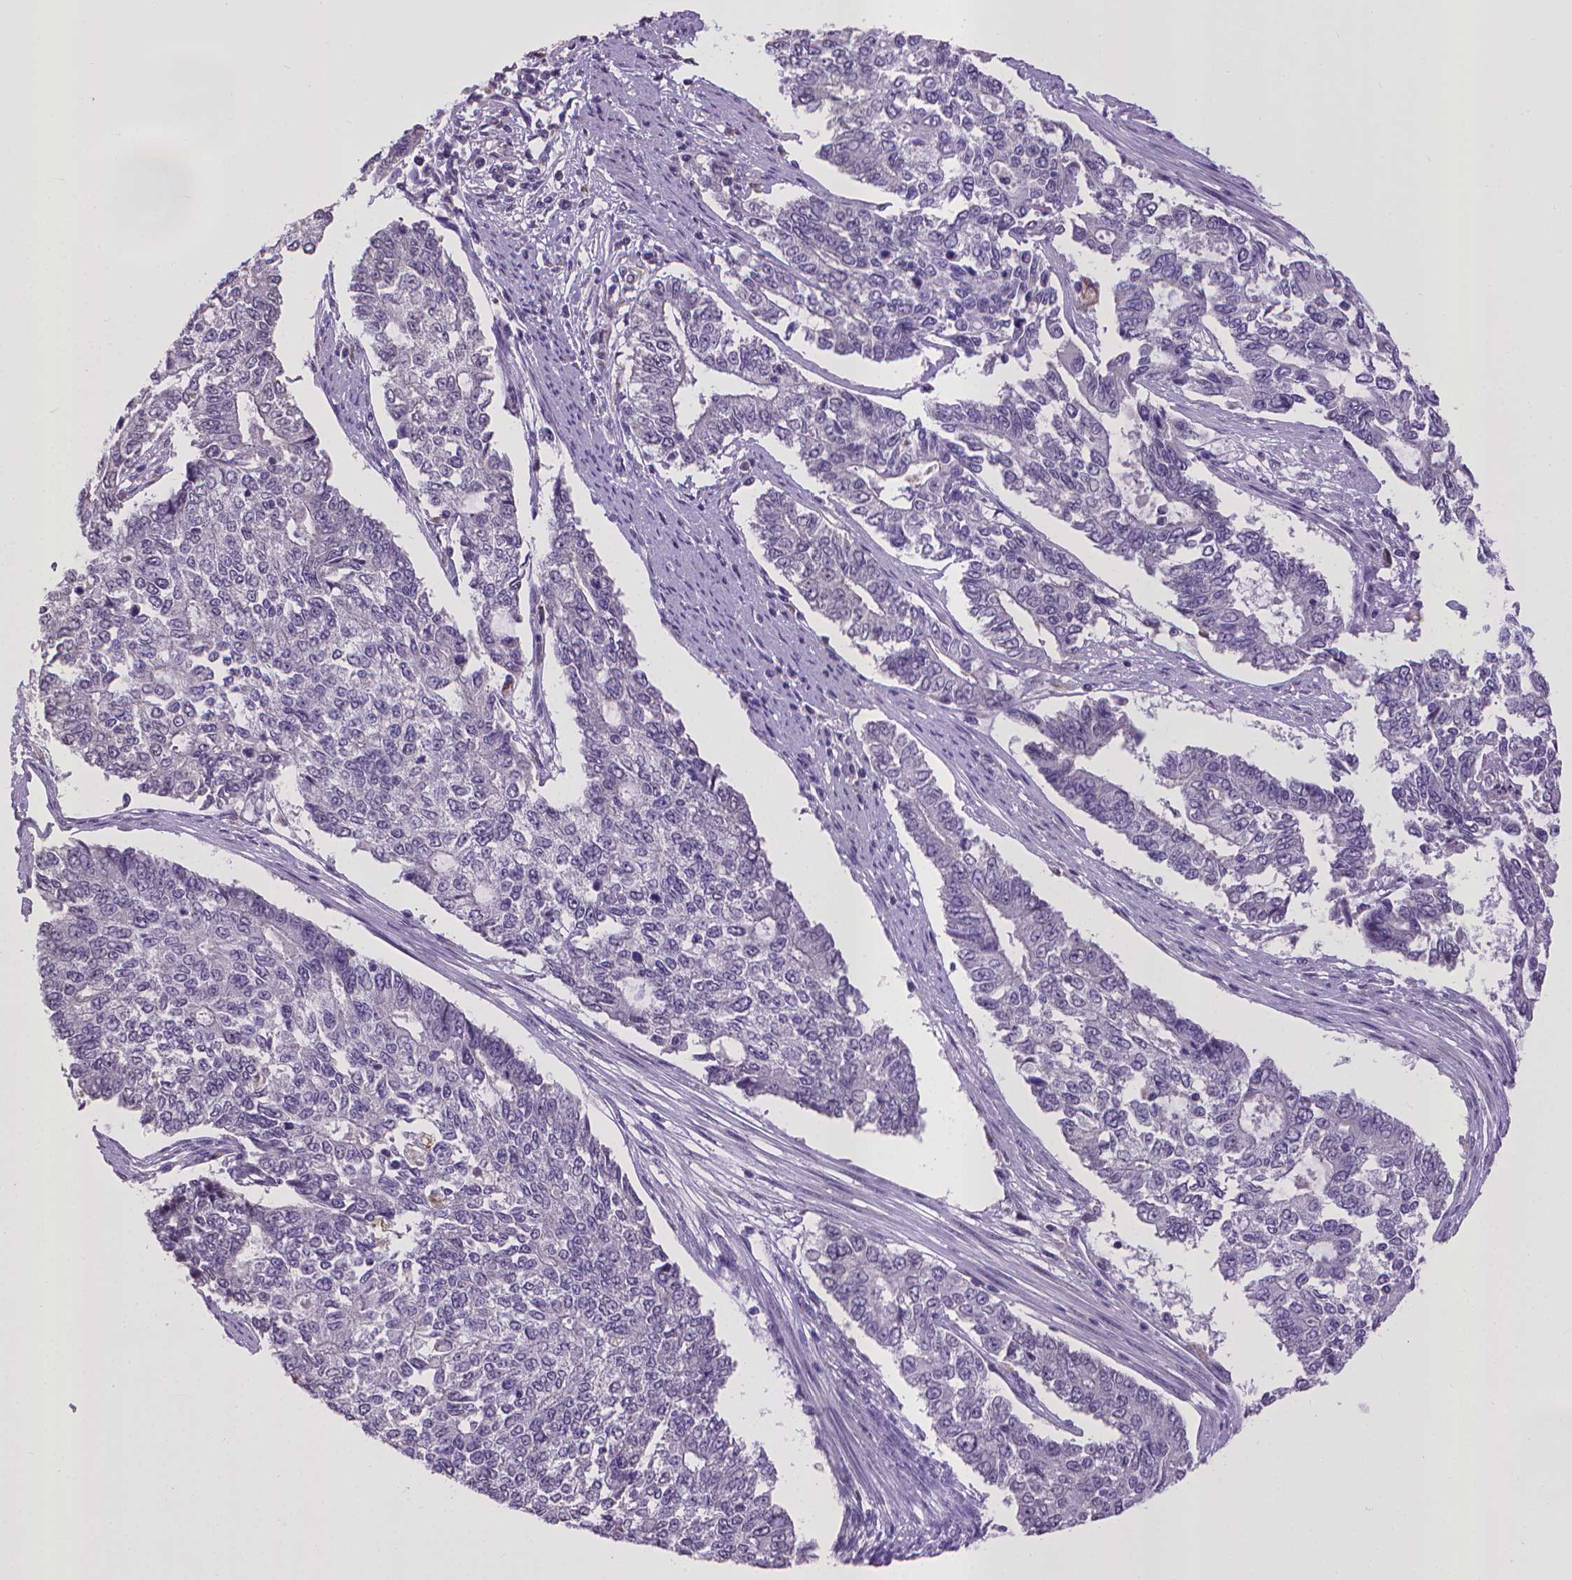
{"staining": {"intensity": "negative", "quantity": "none", "location": "none"}, "tissue": "endometrial cancer", "cell_type": "Tumor cells", "image_type": "cancer", "snomed": [{"axis": "morphology", "description": "Adenocarcinoma, NOS"}, {"axis": "topography", "description": "Uterus"}], "caption": "Immunohistochemistry of endometrial cancer (adenocarcinoma) shows no staining in tumor cells. (DAB (3,3'-diaminobenzidine) immunohistochemistry (IHC) with hematoxylin counter stain).", "gene": "KMO", "patient": {"sex": "female", "age": 59}}